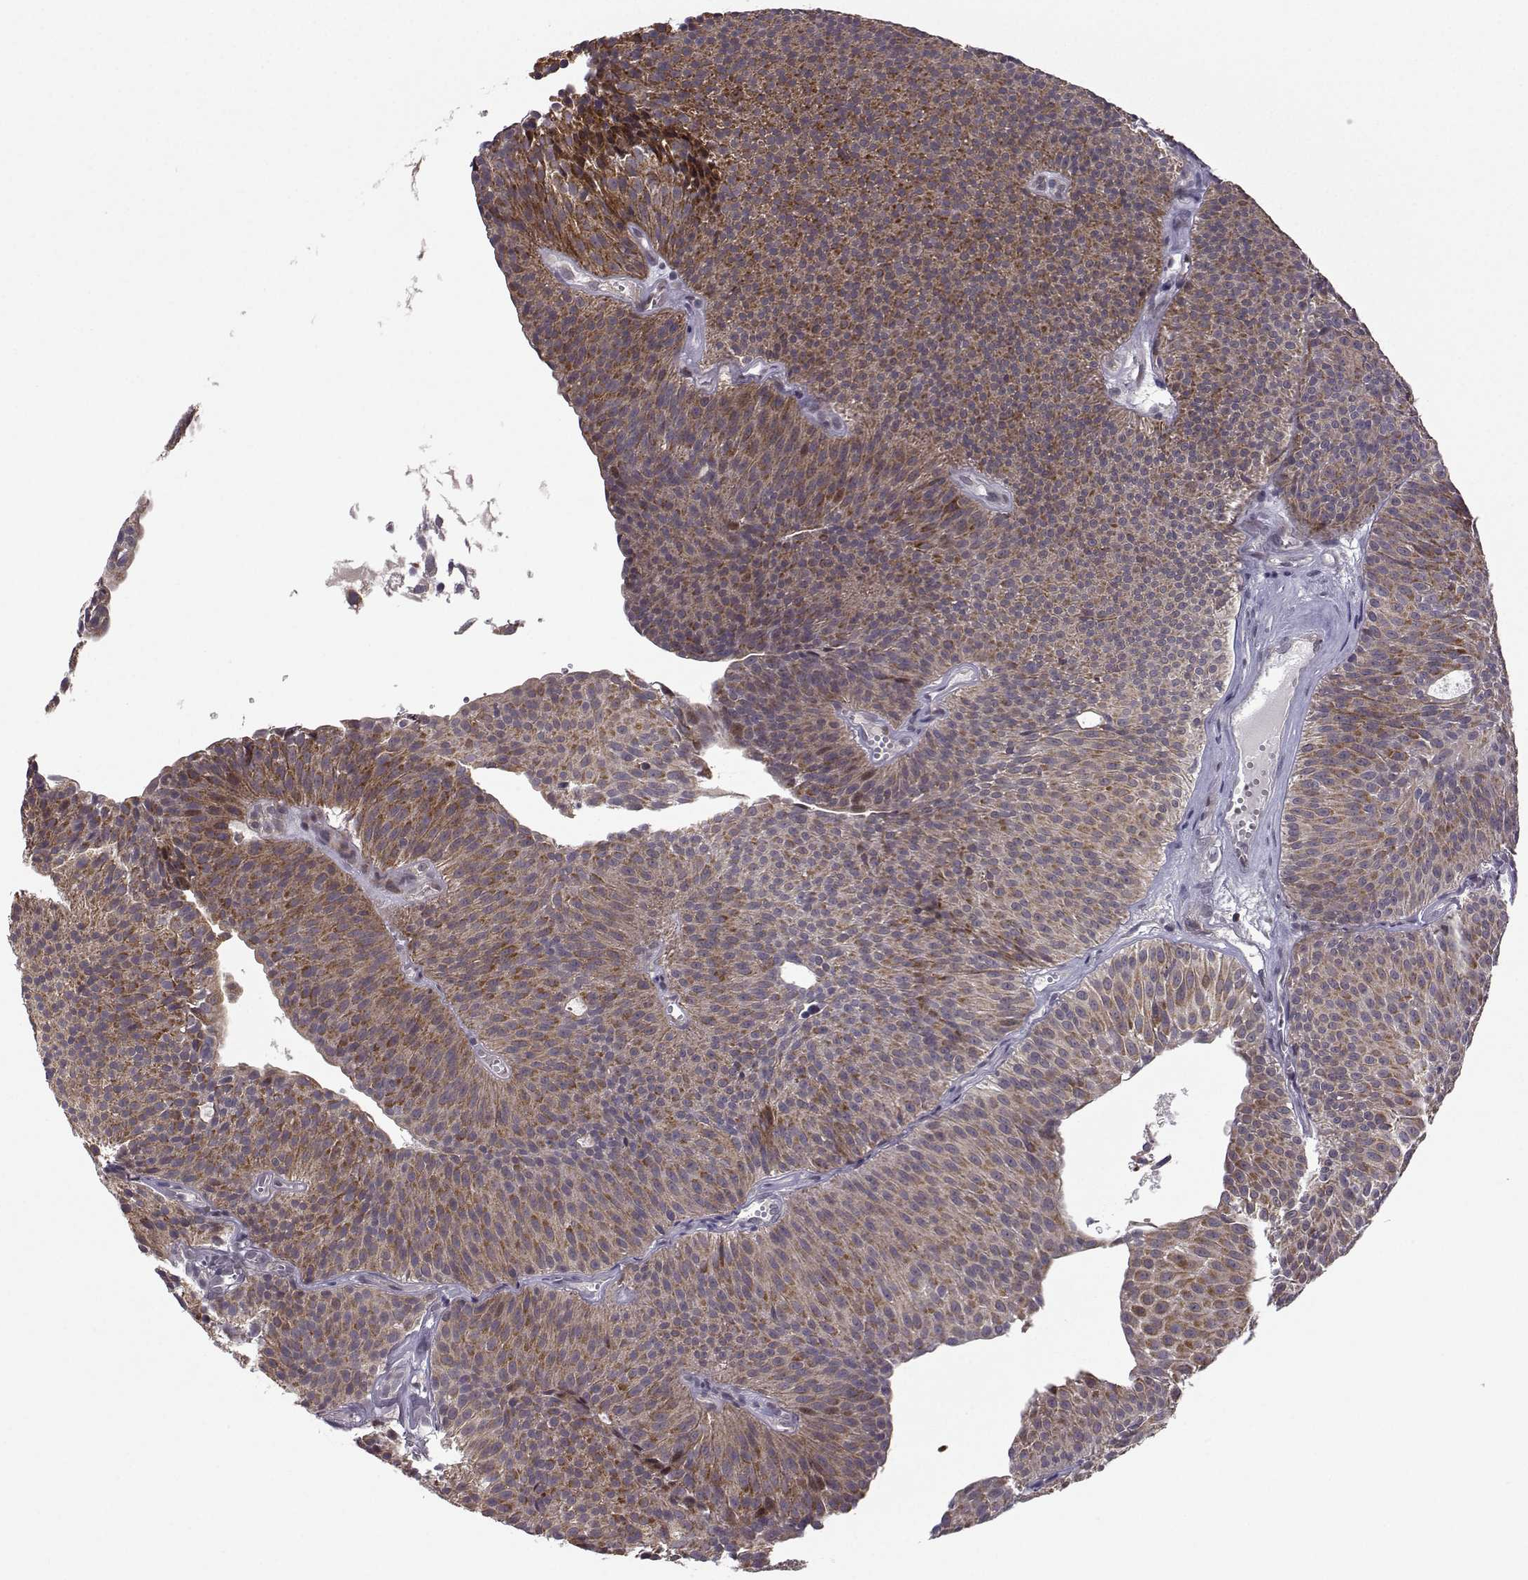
{"staining": {"intensity": "strong", "quantity": "25%-75%", "location": "cytoplasmic/membranous"}, "tissue": "urothelial cancer", "cell_type": "Tumor cells", "image_type": "cancer", "snomed": [{"axis": "morphology", "description": "Urothelial carcinoma, Low grade"}, {"axis": "topography", "description": "Urinary bladder"}], "caption": "Approximately 25%-75% of tumor cells in human urothelial carcinoma (low-grade) exhibit strong cytoplasmic/membranous protein staining as visualized by brown immunohistochemical staining.", "gene": "NECAB3", "patient": {"sex": "male", "age": 63}}